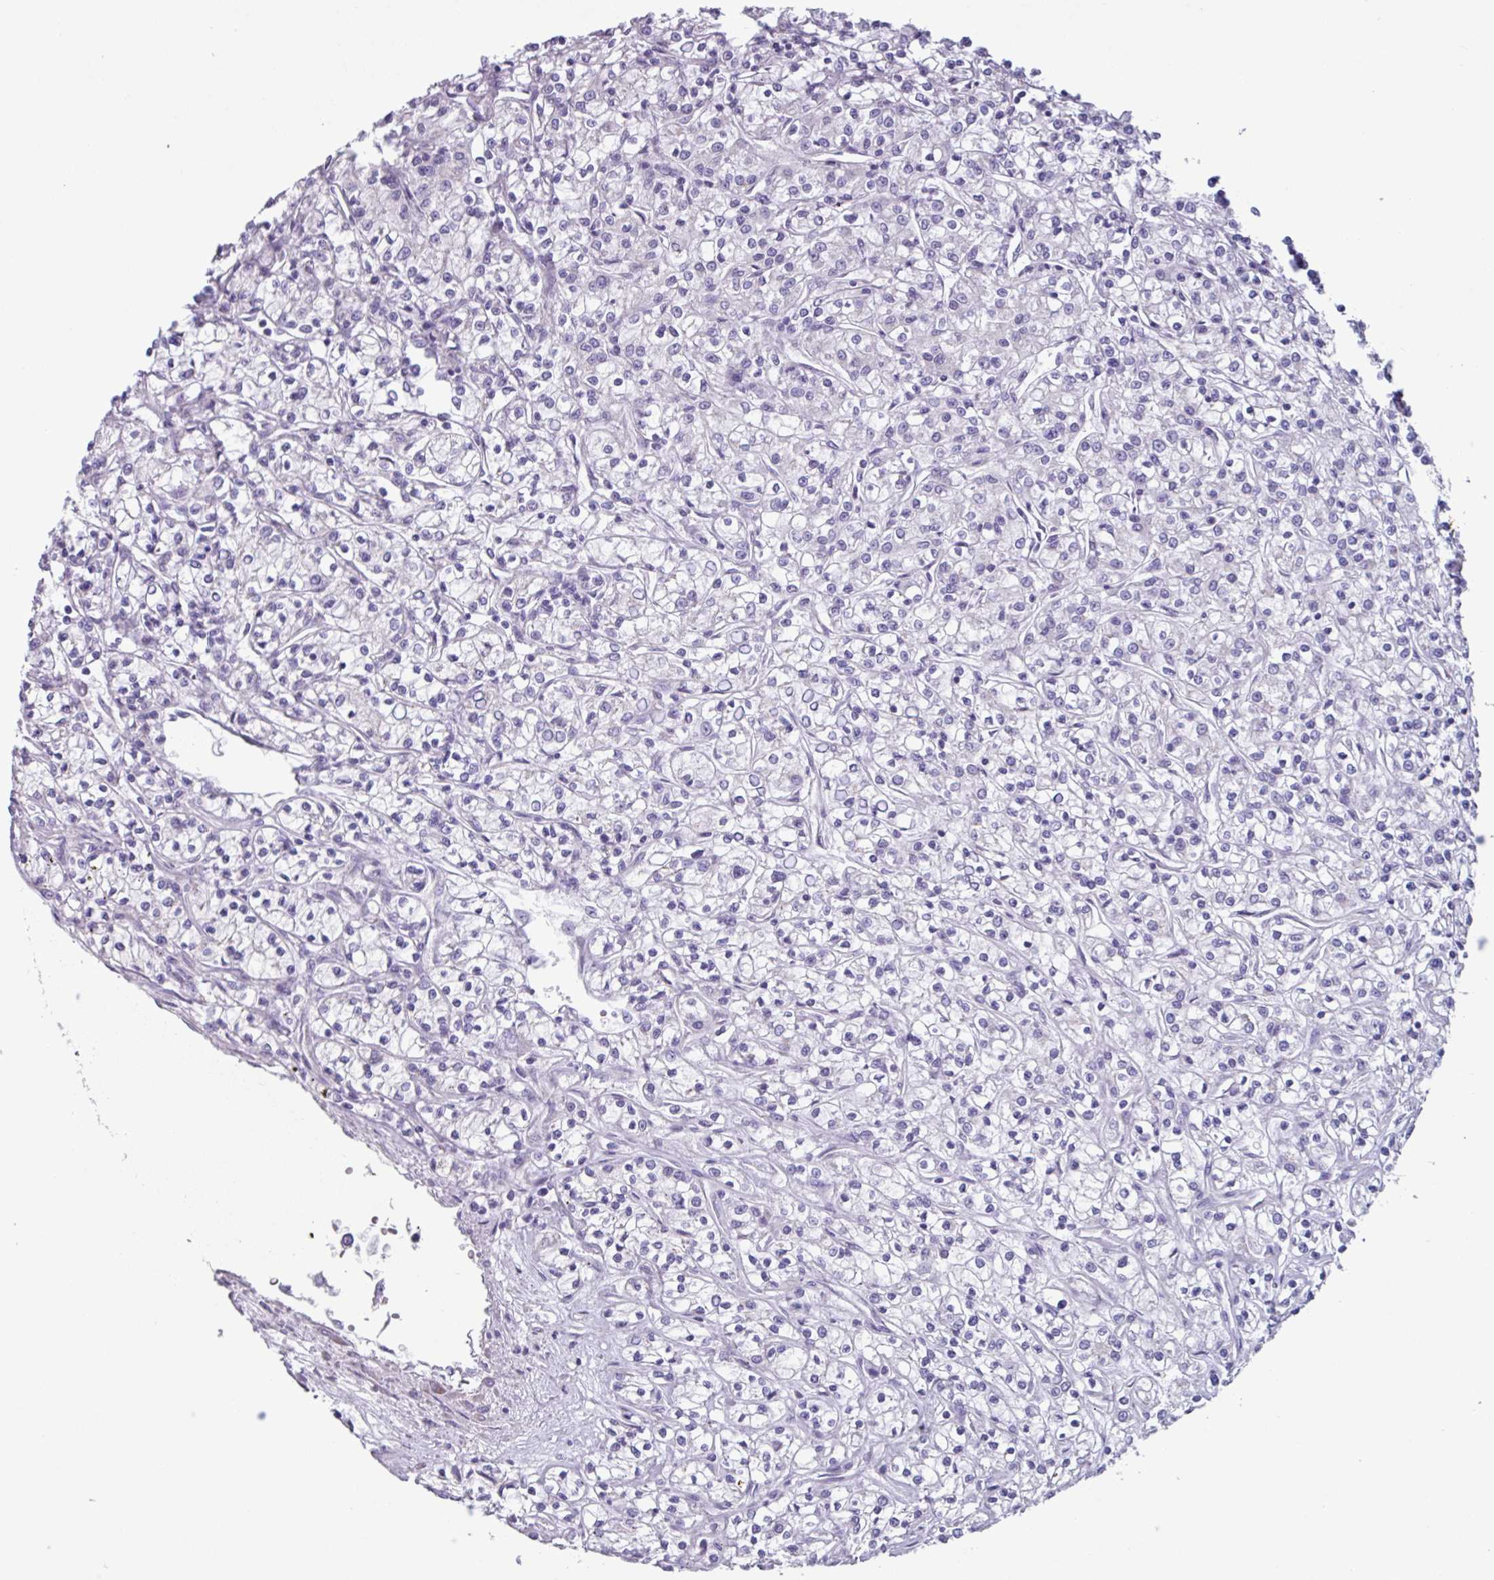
{"staining": {"intensity": "negative", "quantity": "none", "location": "none"}, "tissue": "renal cancer", "cell_type": "Tumor cells", "image_type": "cancer", "snomed": [{"axis": "morphology", "description": "Adenocarcinoma, NOS"}, {"axis": "topography", "description": "Kidney"}], "caption": "Micrograph shows no significant protein staining in tumor cells of adenocarcinoma (renal).", "gene": "ADGRE1", "patient": {"sex": "female", "age": 59}}